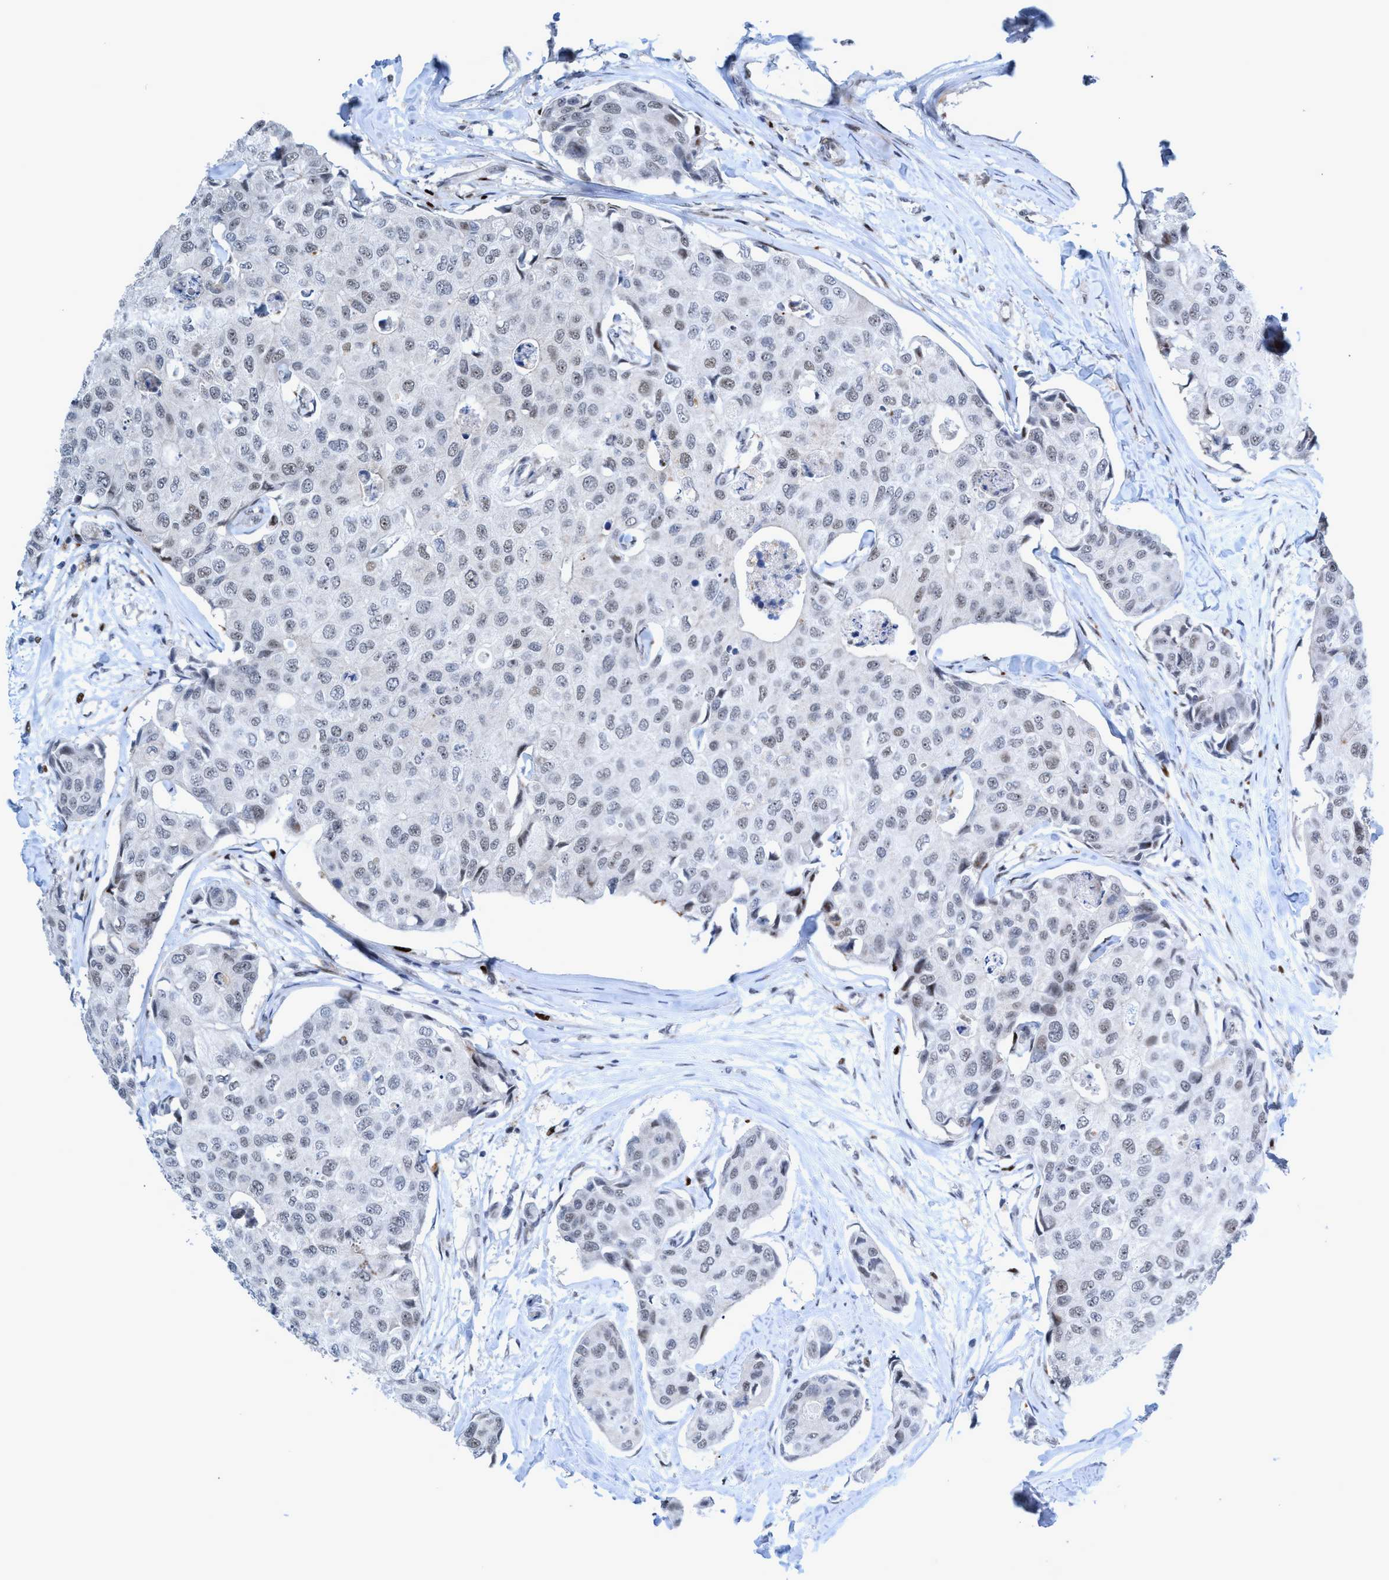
{"staining": {"intensity": "weak", "quantity": "<25%", "location": "nuclear"}, "tissue": "breast cancer", "cell_type": "Tumor cells", "image_type": "cancer", "snomed": [{"axis": "morphology", "description": "Duct carcinoma"}, {"axis": "topography", "description": "Breast"}], "caption": "A micrograph of human breast invasive ductal carcinoma is negative for staining in tumor cells.", "gene": "CWC27", "patient": {"sex": "female", "age": 80}}